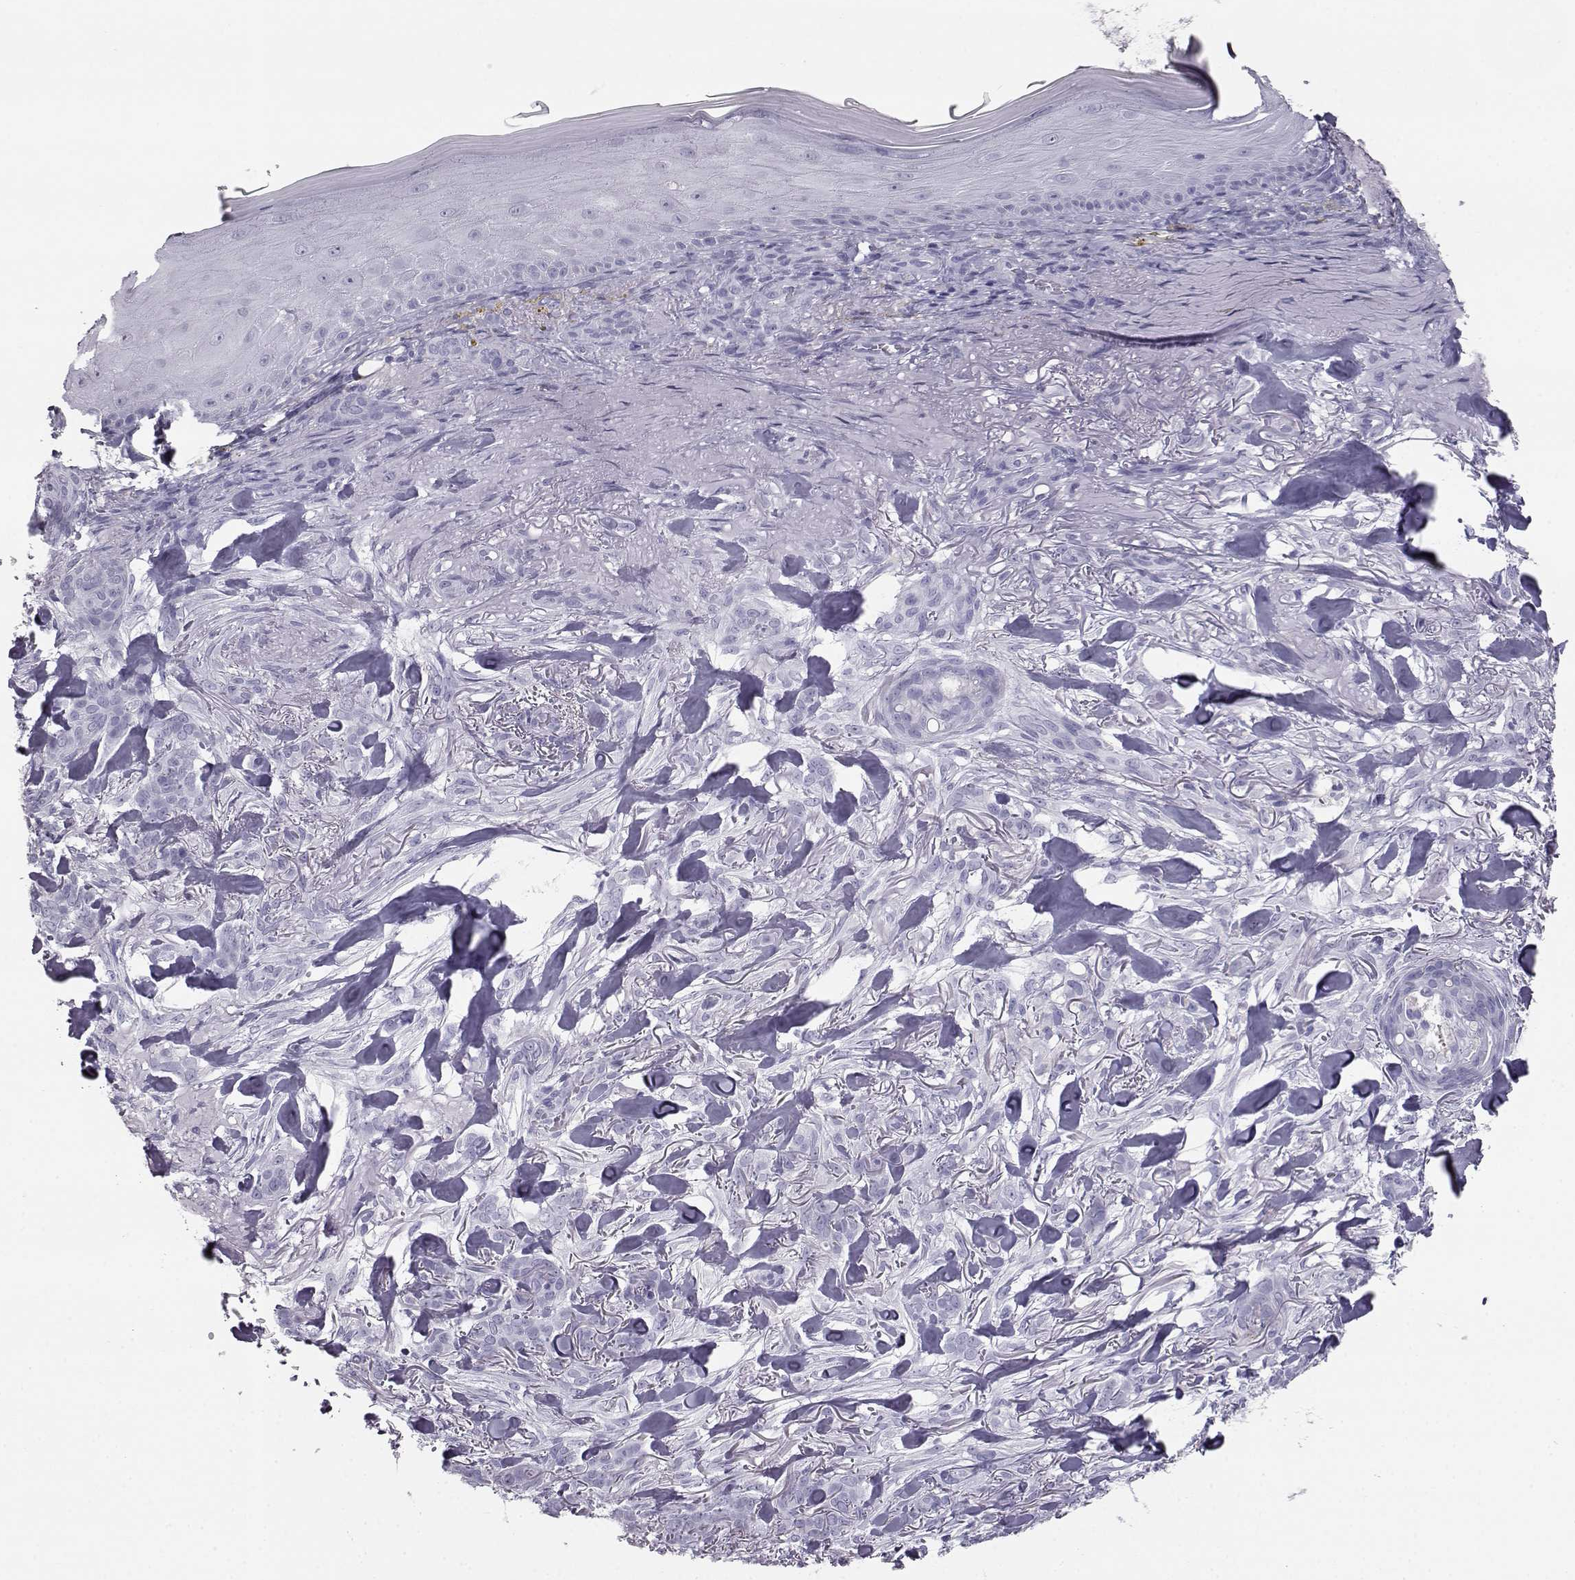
{"staining": {"intensity": "negative", "quantity": "none", "location": "none"}, "tissue": "skin cancer", "cell_type": "Tumor cells", "image_type": "cancer", "snomed": [{"axis": "morphology", "description": "Basal cell carcinoma"}, {"axis": "topography", "description": "Skin"}], "caption": "DAB immunohistochemical staining of human skin cancer shows no significant staining in tumor cells. The staining was performed using DAB (3,3'-diaminobenzidine) to visualize the protein expression in brown, while the nuclei were stained in blue with hematoxylin (Magnification: 20x).", "gene": "ITLN2", "patient": {"sex": "female", "age": 61}}